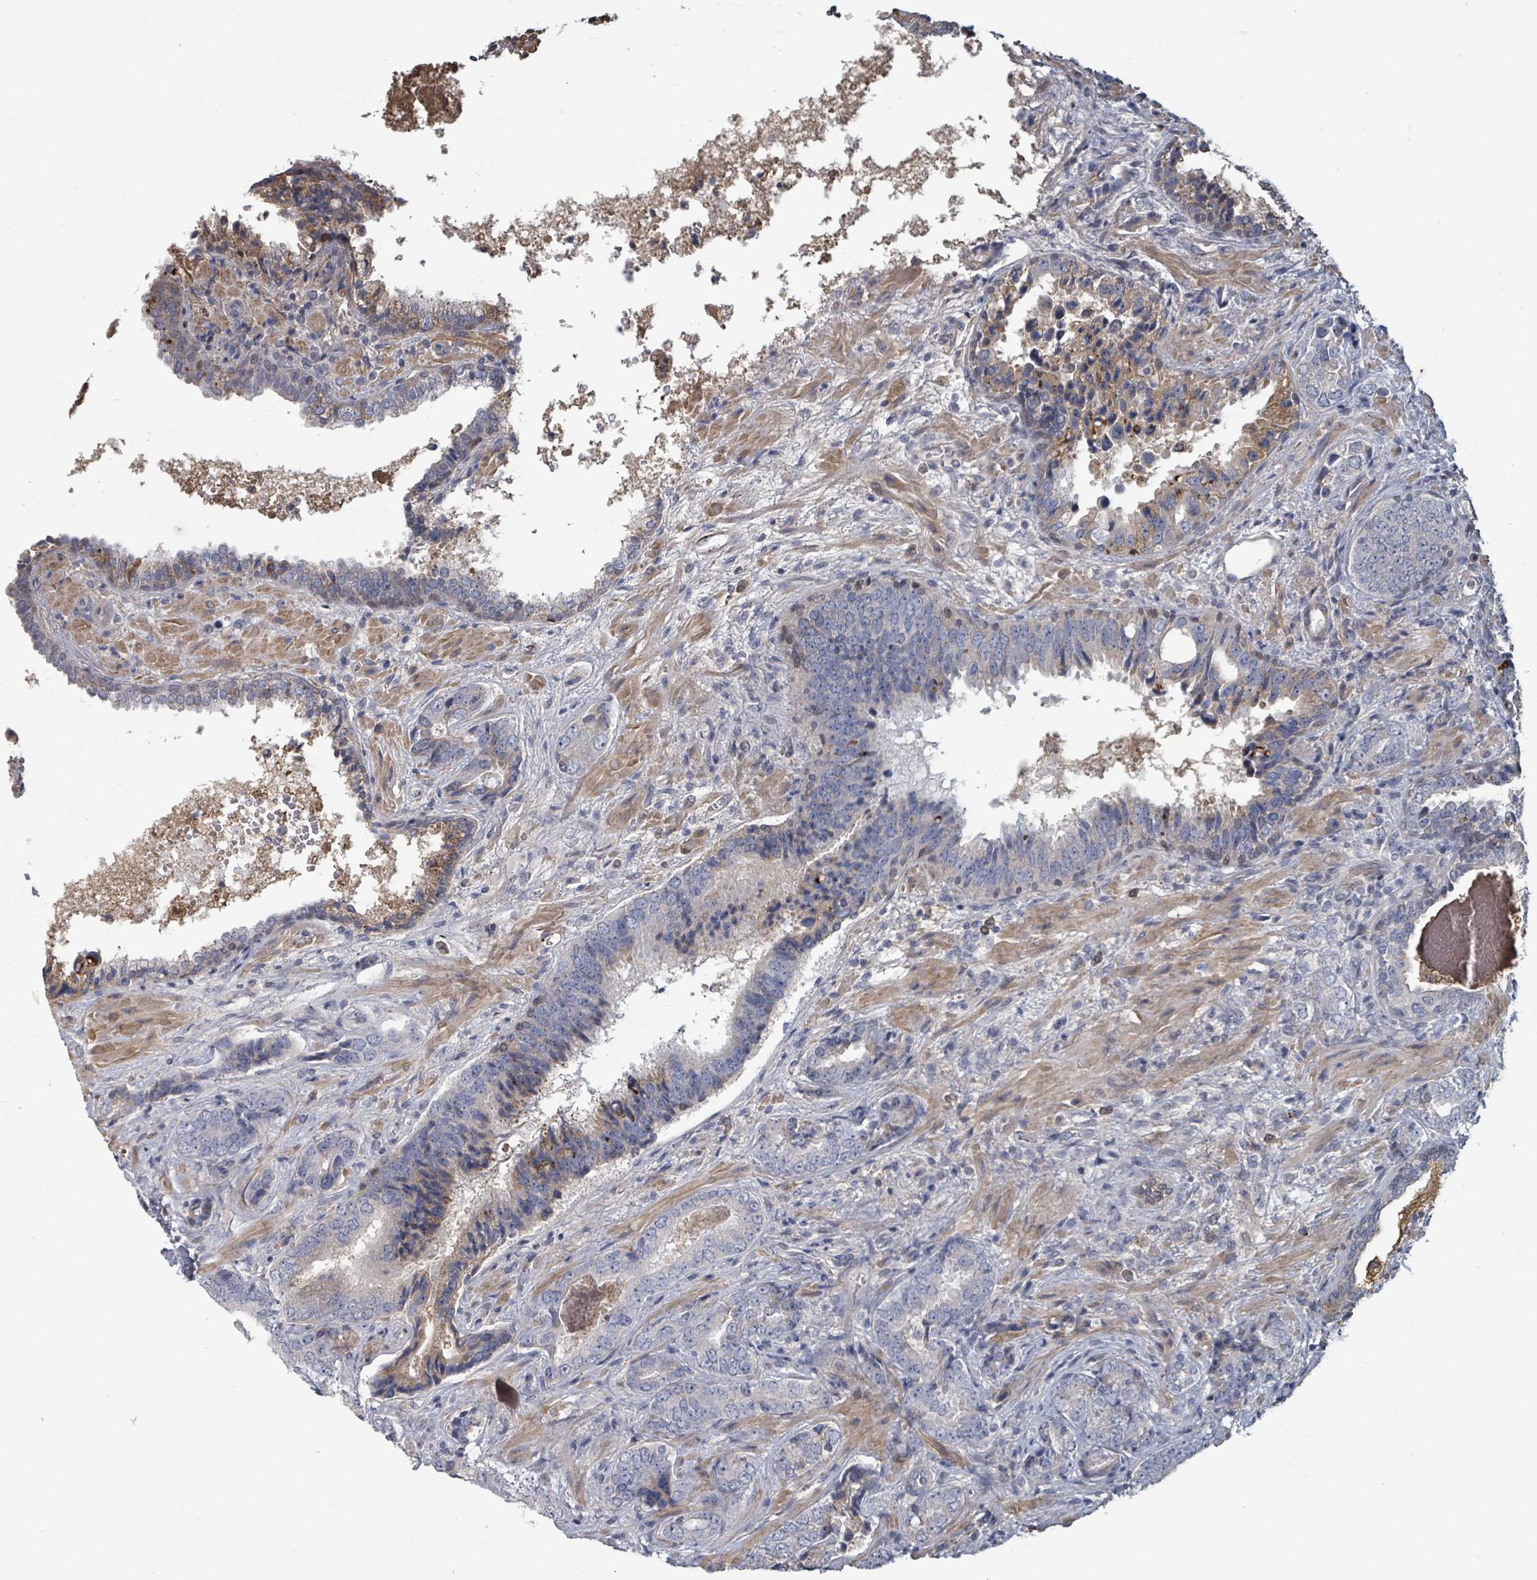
{"staining": {"intensity": "negative", "quantity": "none", "location": "none"}, "tissue": "prostate cancer", "cell_type": "Tumor cells", "image_type": "cancer", "snomed": [{"axis": "morphology", "description": "Adenocarcinoma, High grade"}, {"axis": "topography", "description": "Prostate"}], "caption": "IHC histopathology image of human prostate cancer (adenocarcinoma (high-grade)) stained for a protein (brown), which shows no expression in tumor cells.", "gene": "GABBR1", "patient": {"sex": "male", "age": 71}}